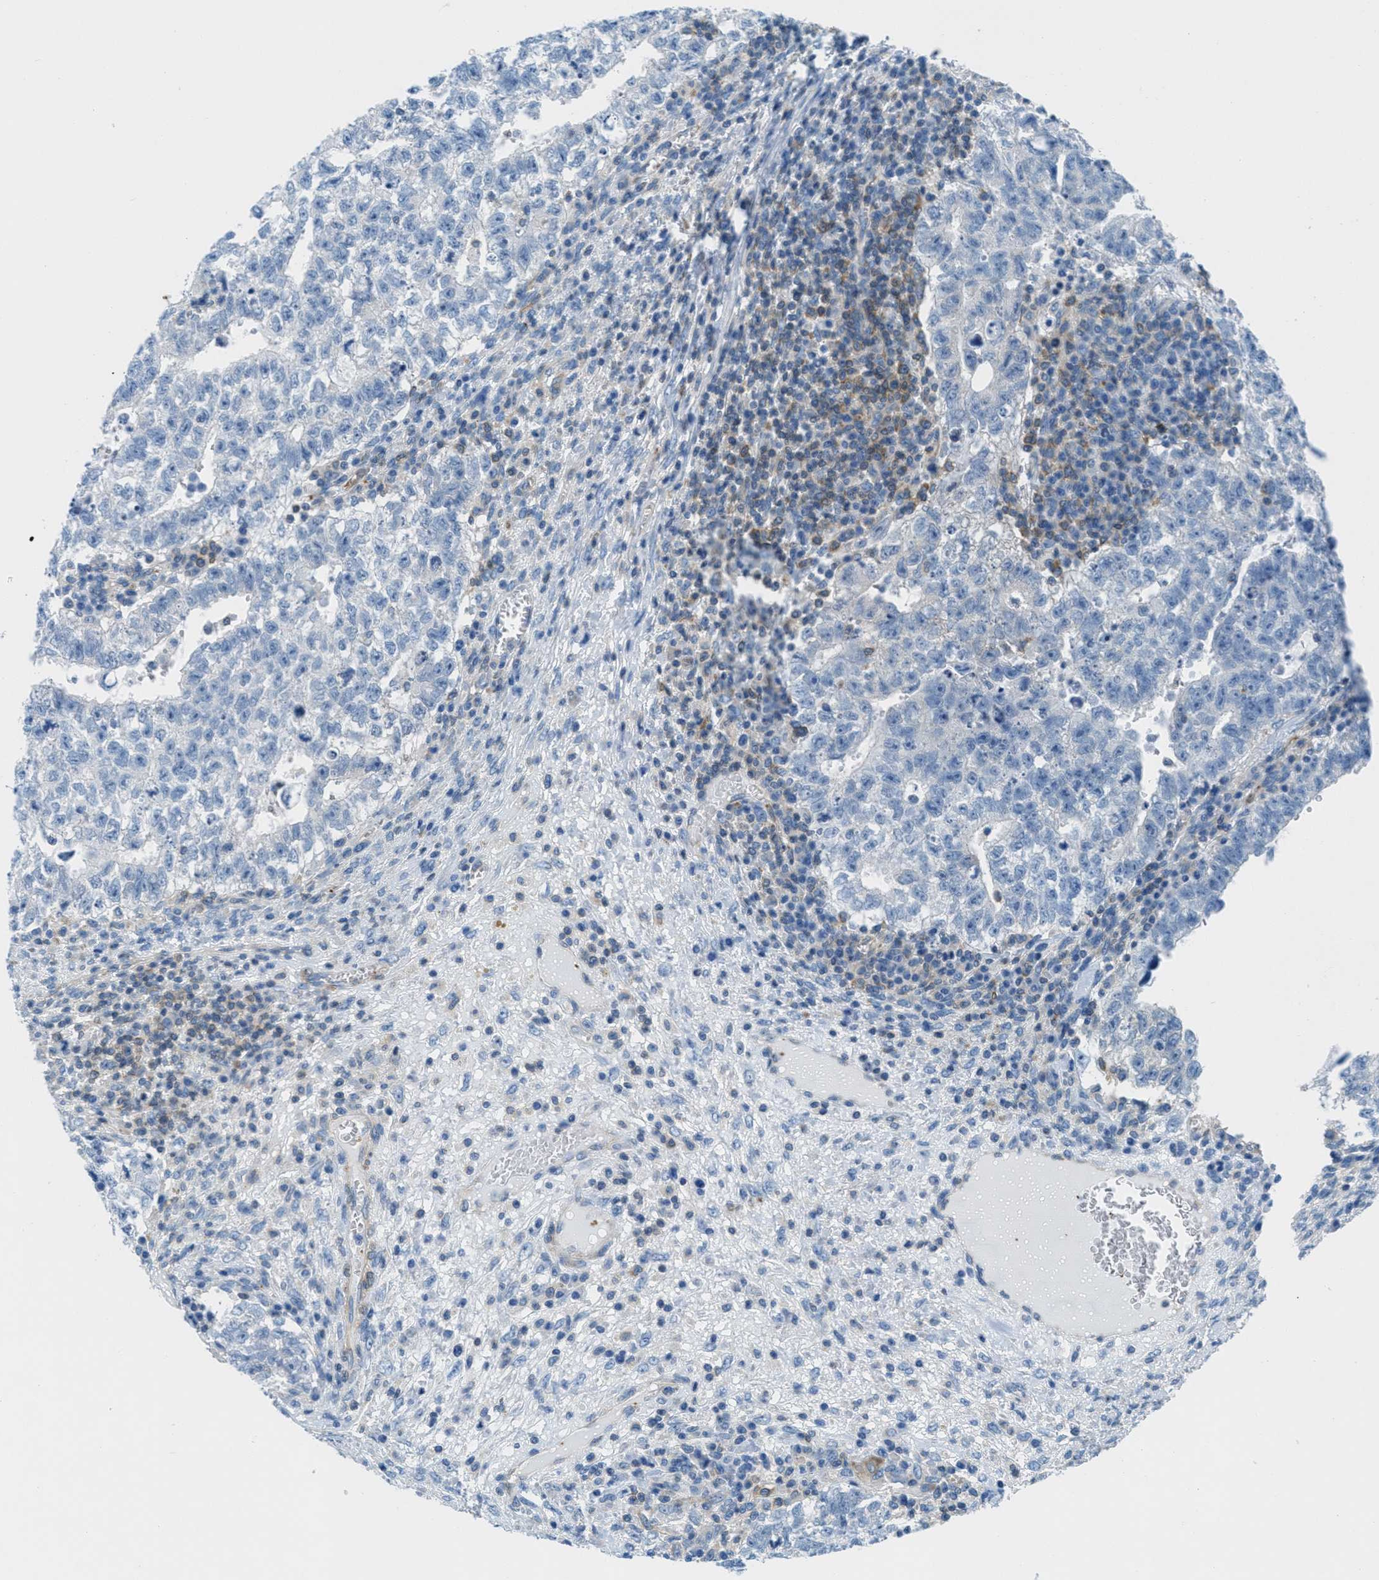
{"staining": {"intensity": "negative", "quantity": "none", "location": "none"}, "tissue": "testis cancer", "cell_type": "Tumor cells", "image_type": "cancer", "snomed": [{"axis": "morphology", "description": "Seminoma, NOS"}, {"axis": "morphology", "description": "Carcinoma, Embryonal, NOS"}, {"axis": "topography", "description": "Testis"}], "caption": "Immunohistochemical staining of human testis embryonal carcinoma displays no significant staining in tumor cells. (Brightfield microscopy of DAB (3,3'-diaminobenzidine) immunohistochemistry at high magnification).", "gene": "MAPRE2", "patient": {"sex": "male", "age": 38}}